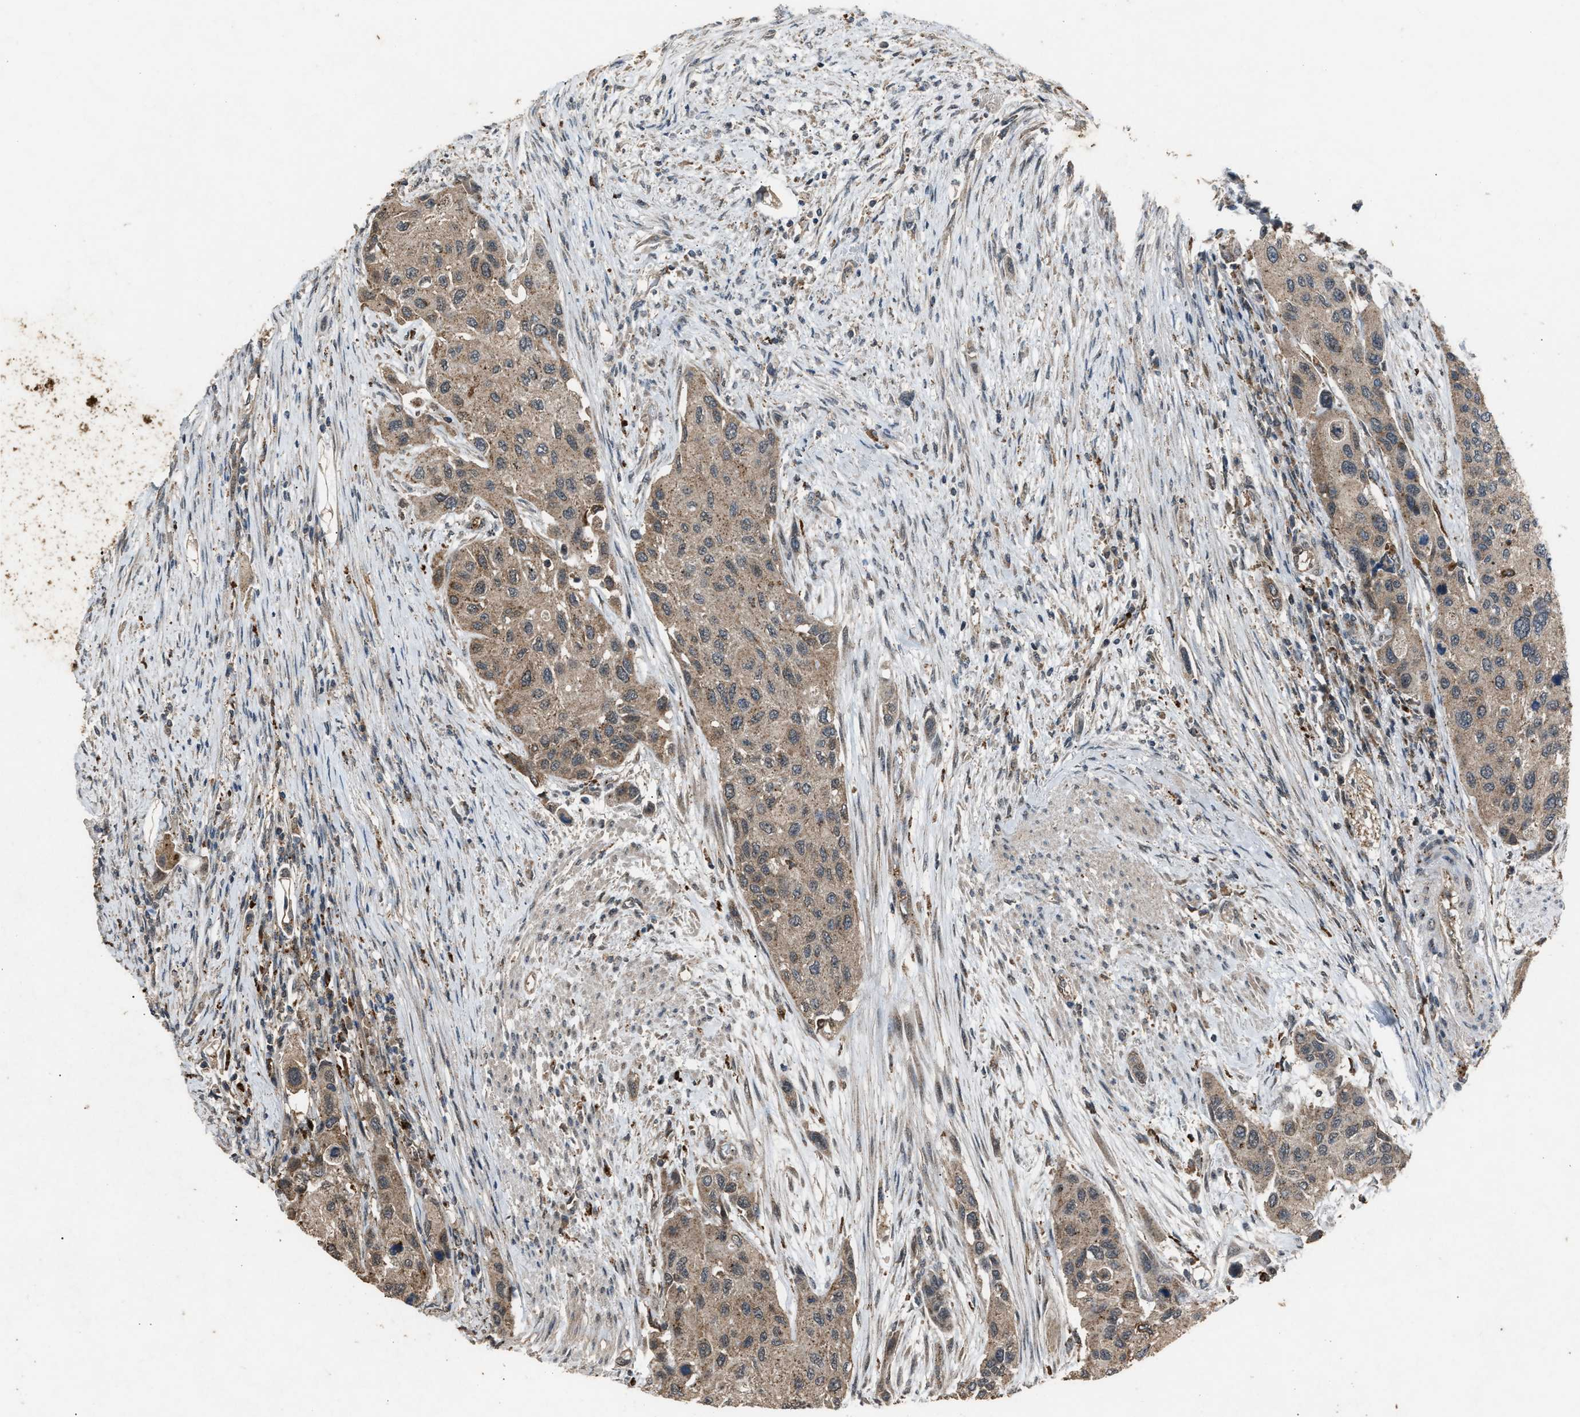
{"staining": {"intensity": "moderate", "quantity": ">75%", "location": "cytoplasmic/membranous"}, "tissue": "urothelial cancer", "cell_type": "Tumor cells", "image_type": "cancer", "snomed": [{"axis": "morphology", "description": "Urothelial carcinoma, High grade"}, {"axis": "topography", "description": "Urinary bladder"}], "caption": "The histopathology image reveals a brown stain indicating the presence of a protein in the cytoplasmic/membranous of tumor cells in high-grade urothelial carcinoma.", "gene": "PSMD1", "patient": {"sex": "female", "age": 56}}